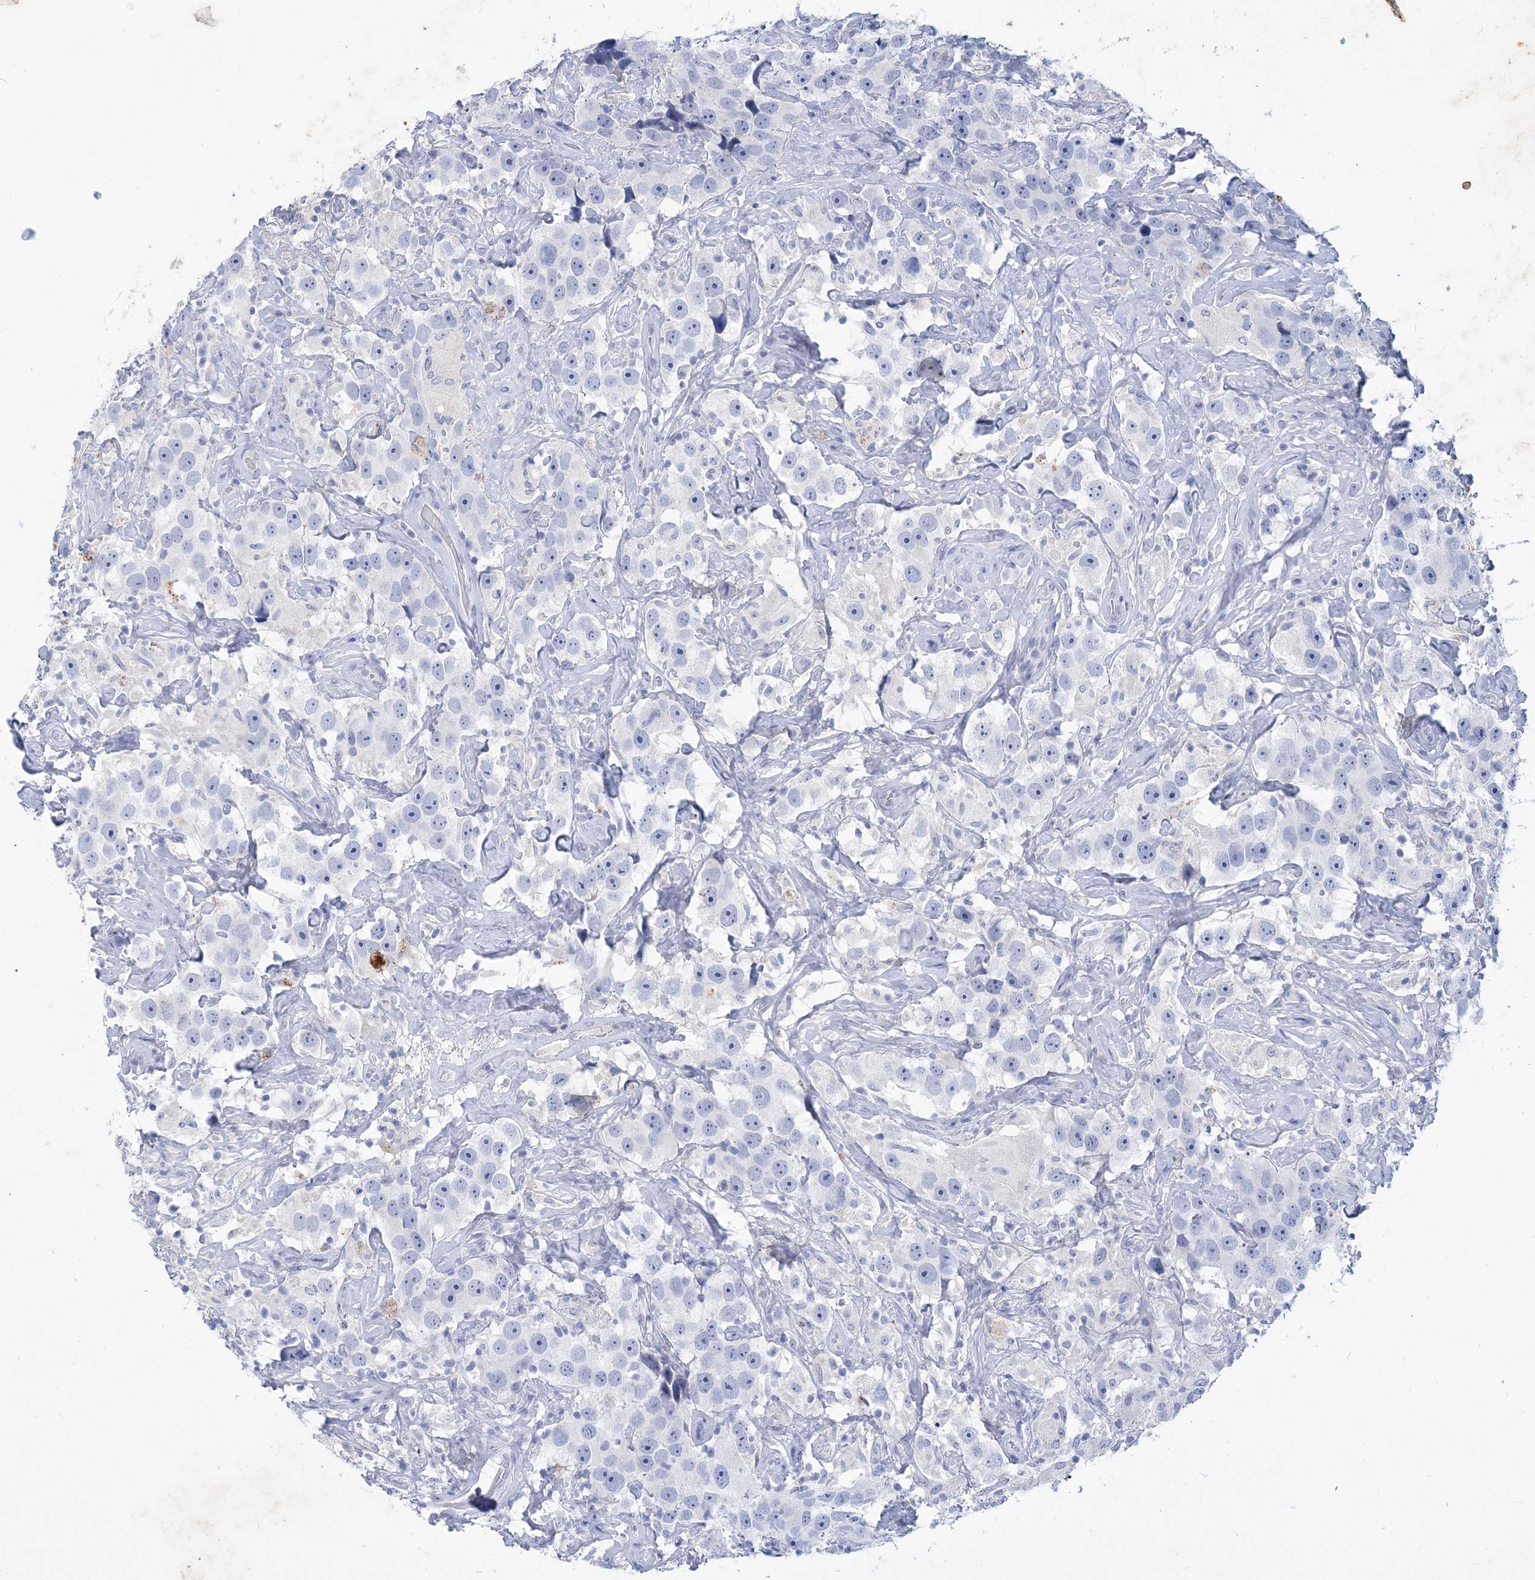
{"staining": {"intensity": "negative", "quantity": "none", "location": "none"}, "tissue": "testis cancer", "cell_type": "Tumor cells", "image_type": "cancer", "snomed": [{"axis": "morphology", "description": "Seminoma, NOS"}, {"axis": "topography", "description": "Testis"}], "caption": "The micrograph demonstrates no significant positivity in tumor cells of testis cancer (seminoma).", "gene": "COPS8", "patient": {"sex": "male", "age": 49}}